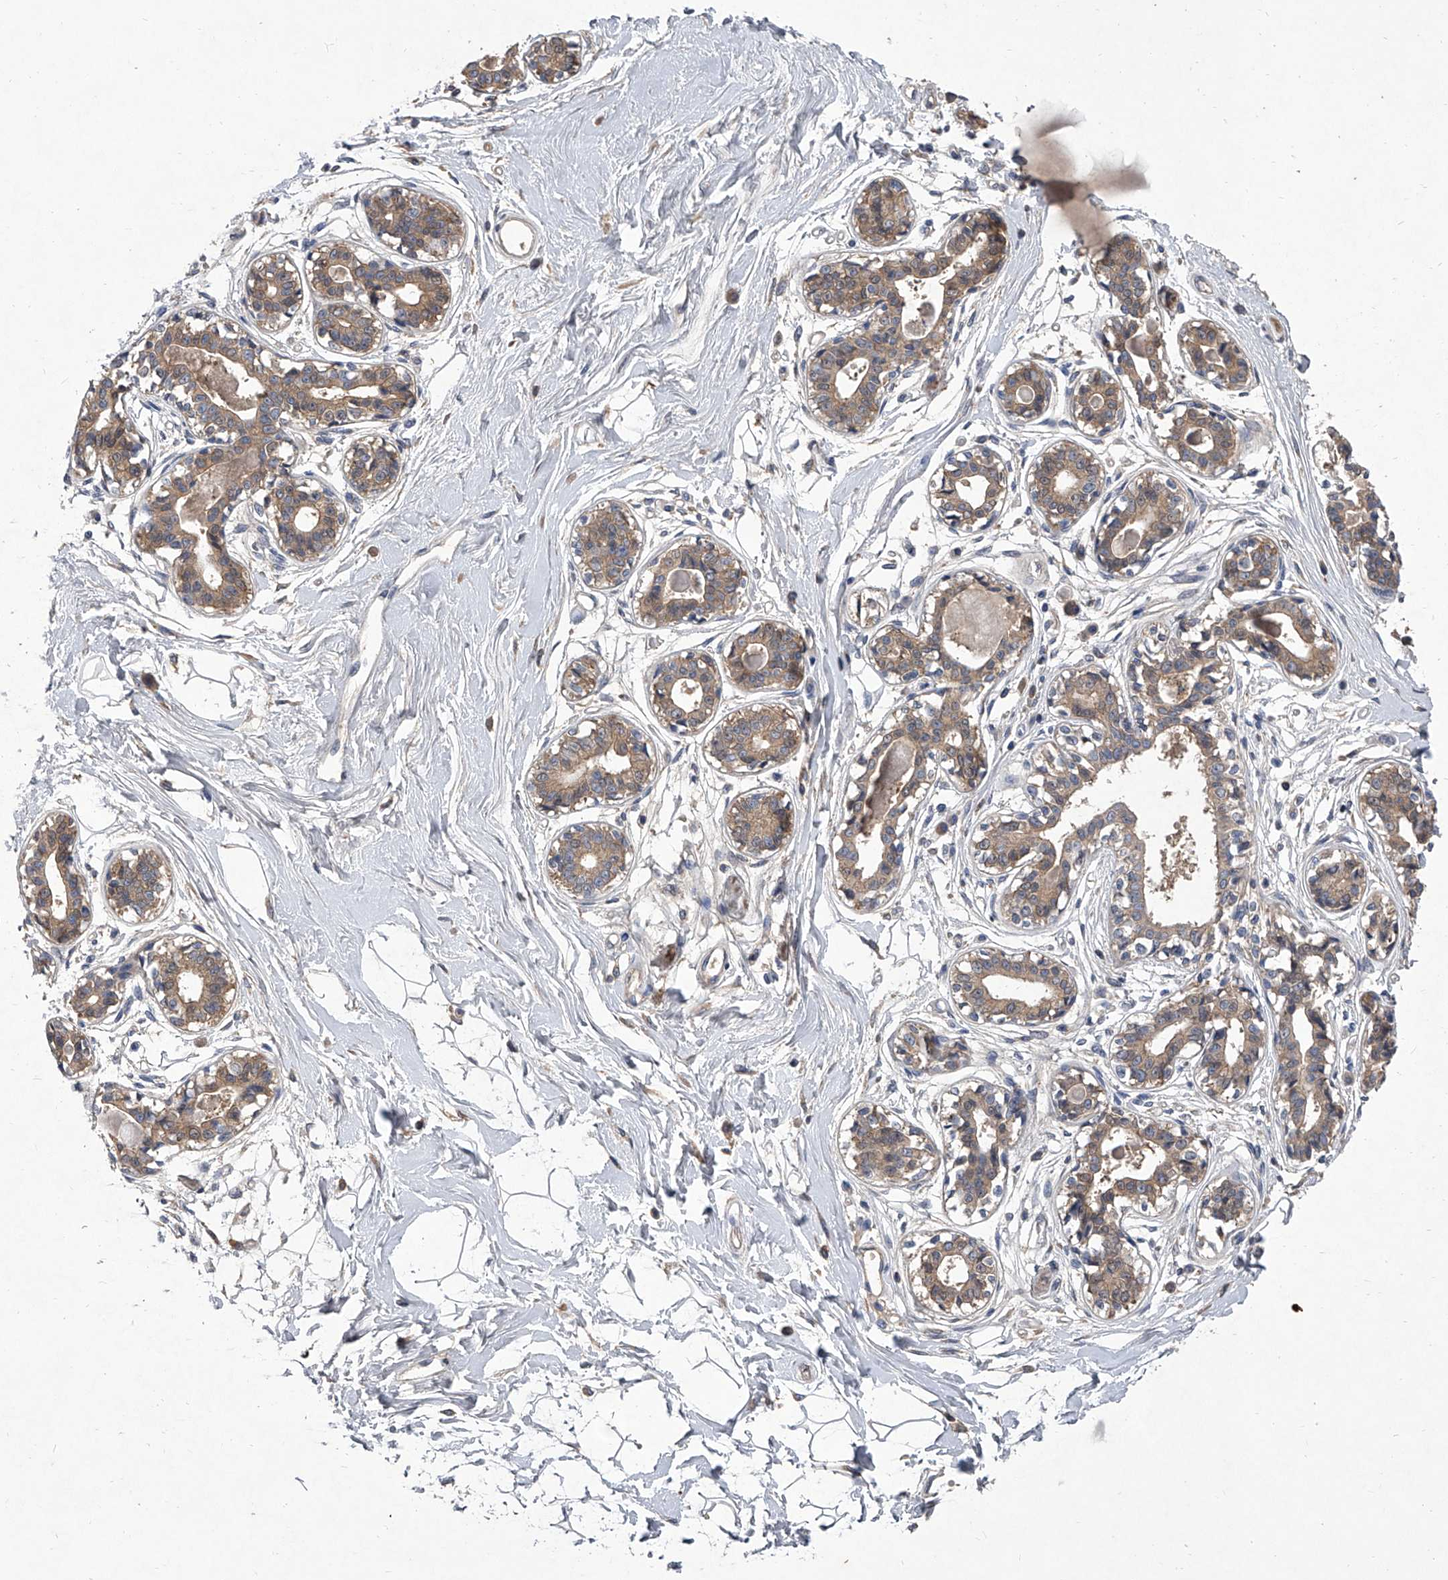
{"staining": {"intensity": "weak", "quantity": ">75%", "location": "cytoplasmic/membranous"}, "tissue": "breast", "cell_type": "Adipocytes", "image_type": "normal", "snomed": [{"axis": "morphology", "description": "Normal tissue, NOS"}, {"axis": "topography", "description": "Breast"}], "caption": "Immunohistochemistry (IHC) (DAB (3,3'-diaminobenzidine)) staining of benign human breast displays weak cytoplasmic/membranous protein expression in approximately >75% of adipocytes. (DAB IHC, brown staining for protein, blue staining for nuclei).", "gene": "C5", "patient": {"sex": "female", "age": 45}}